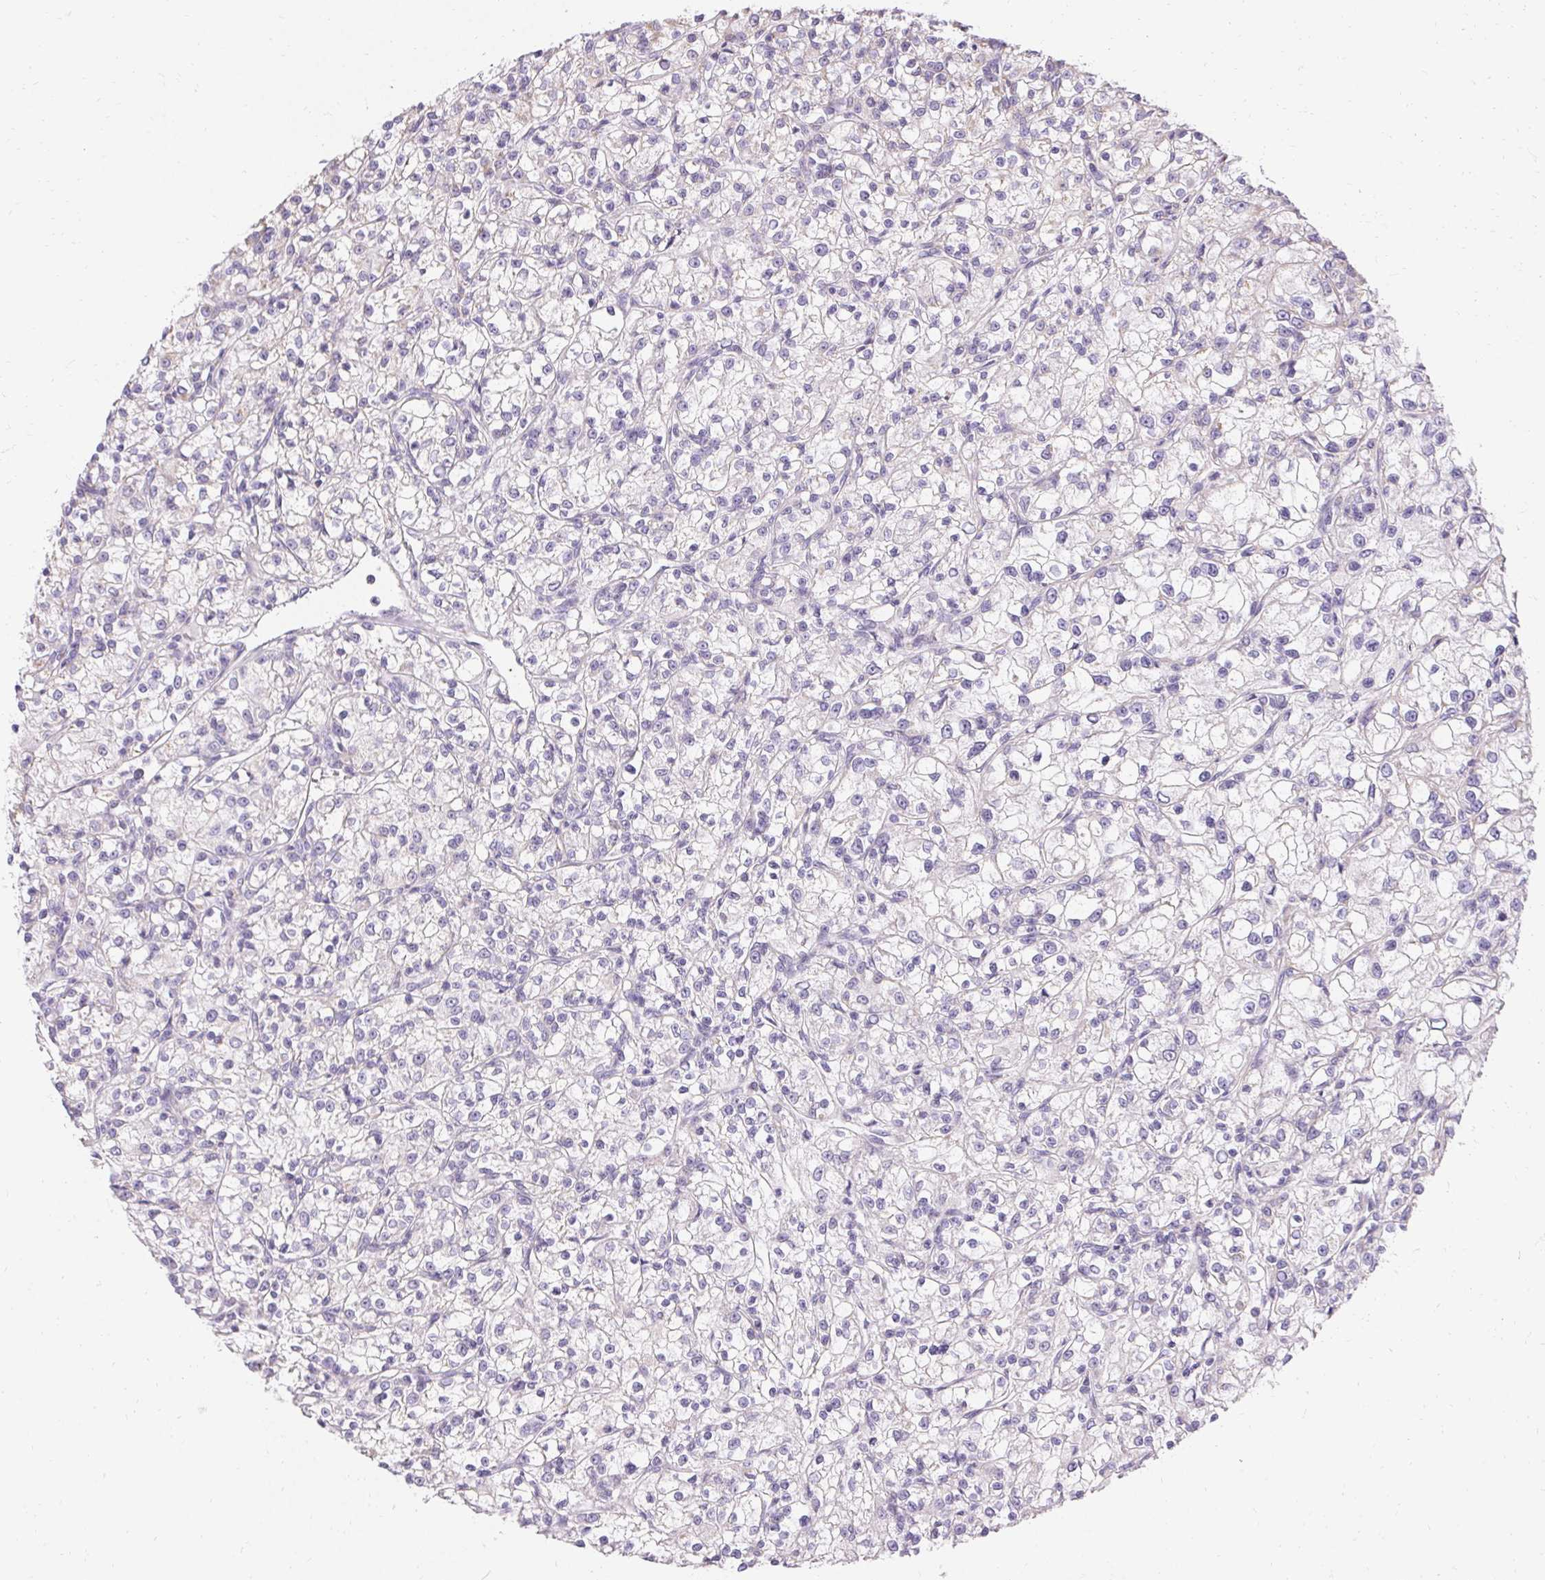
{"staining": {"intensity": "negative", "quantity": "none", "location": "none"}, "tissue": "renal cancer", "cell_type": "Tumor cells", "image_type": "cancer", "snomed": [{"axis": "morphology", "description": "Adenocarcinoma, NOS"}, {"axis": "topography", "description": "Kidney"}], "caption": "Immunohistochemical staining of human renal cancer (adenocarcinoma) shows no significant positivity in tumor cells.", "gene": "ASGR2", "patient": {"sex": "female", "age": 59}}